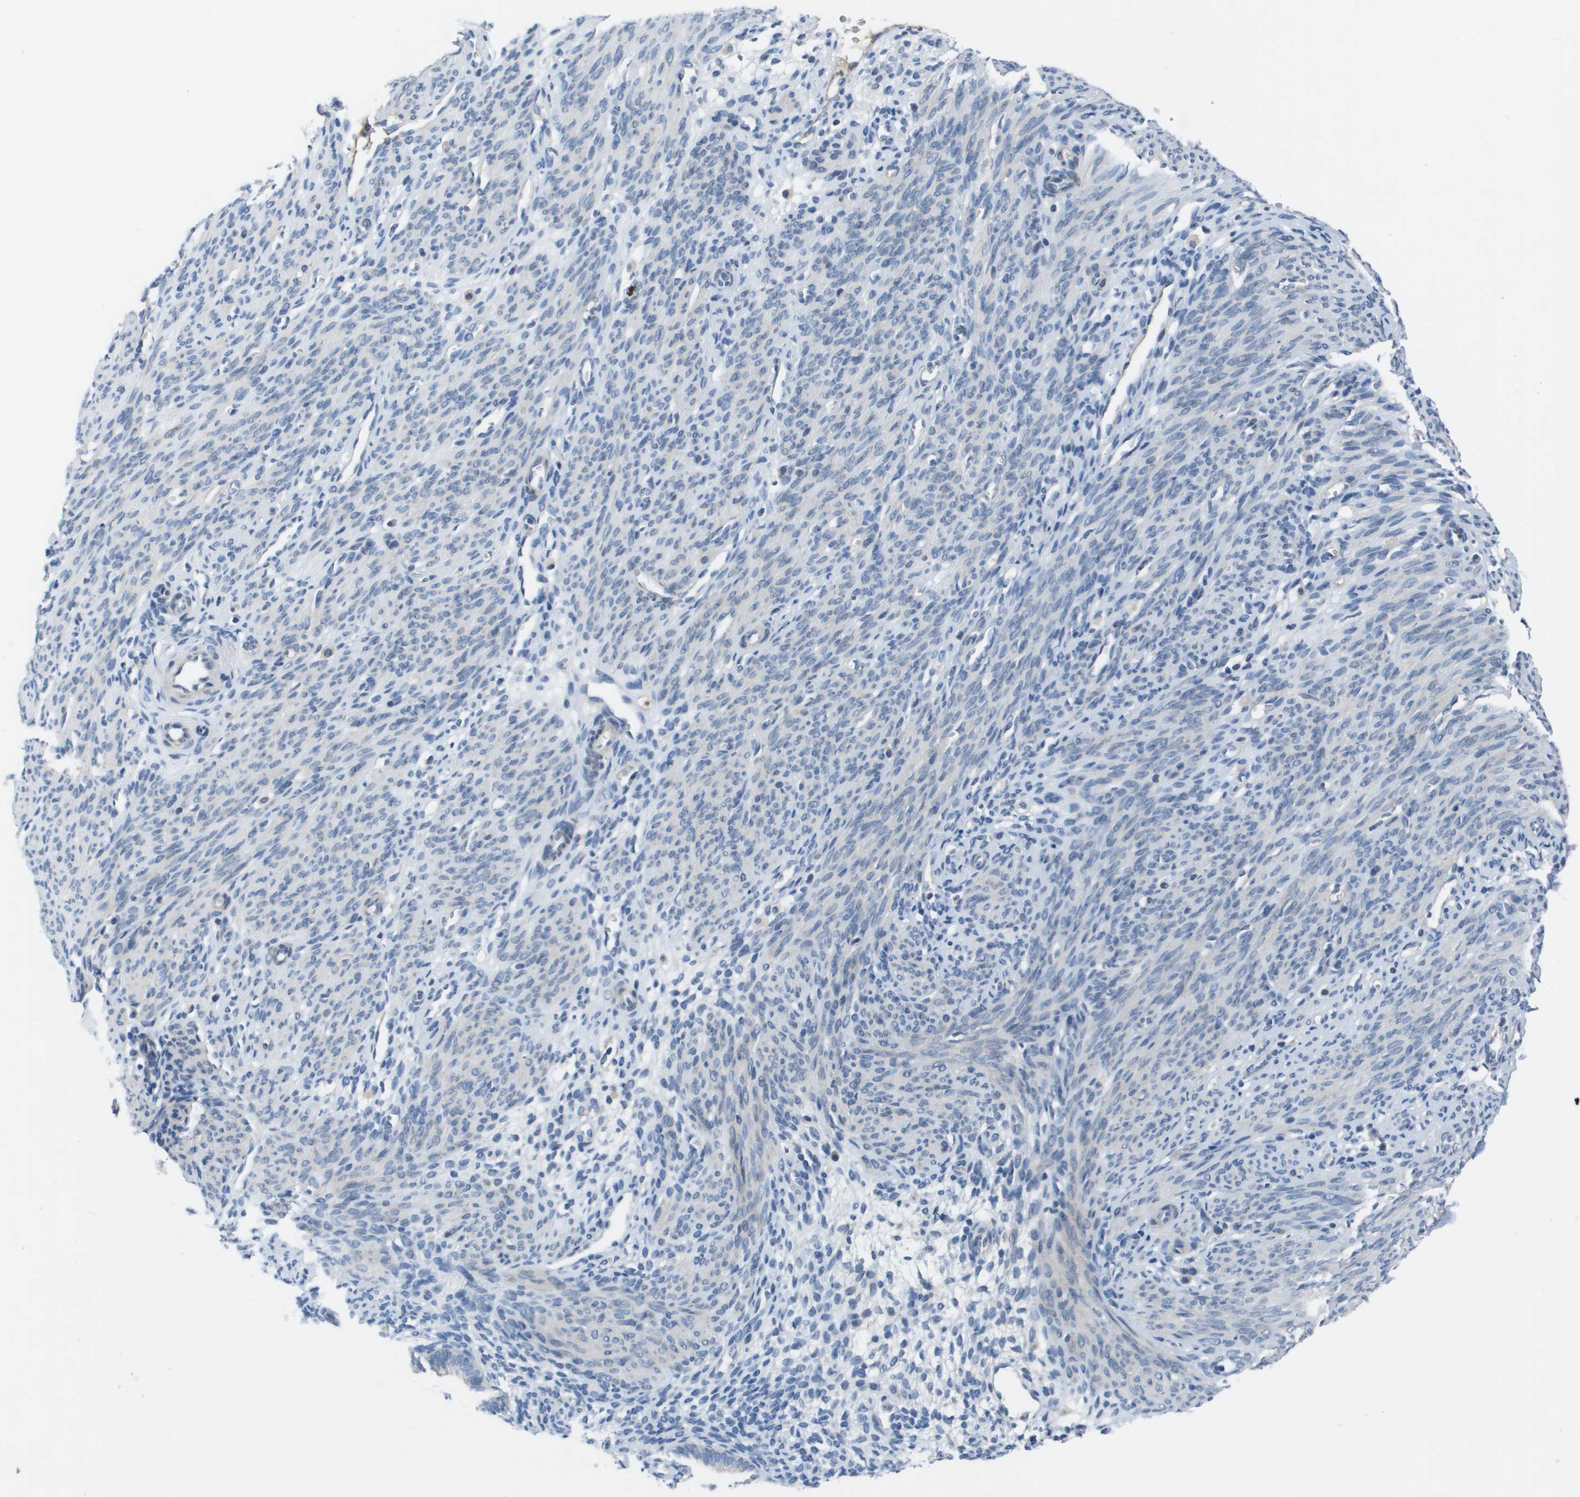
{"staining": {"intensity": "negative", "quantity": "none", "location": "none"}, "tissue": "endometrium", "cell_type": "Cells in endometrial stroma", "image_type": "normal", "snomed": [{"axis": "morphology", "description": "Normal tissue, NOS"}, {"axis": "morphology", "description": "Adenocarcinoma, NOS"}, {"axis": "topography", "description": "Endometrium"}, {"axis": "topography", "description": "Ovary"}], "caption": "Immunohistochemical staining of benign endometrium reveals no significant expression in cells in endometrial stroma.", "gene": "NCS1", "patient": {"sex": "female", "age": 68}}